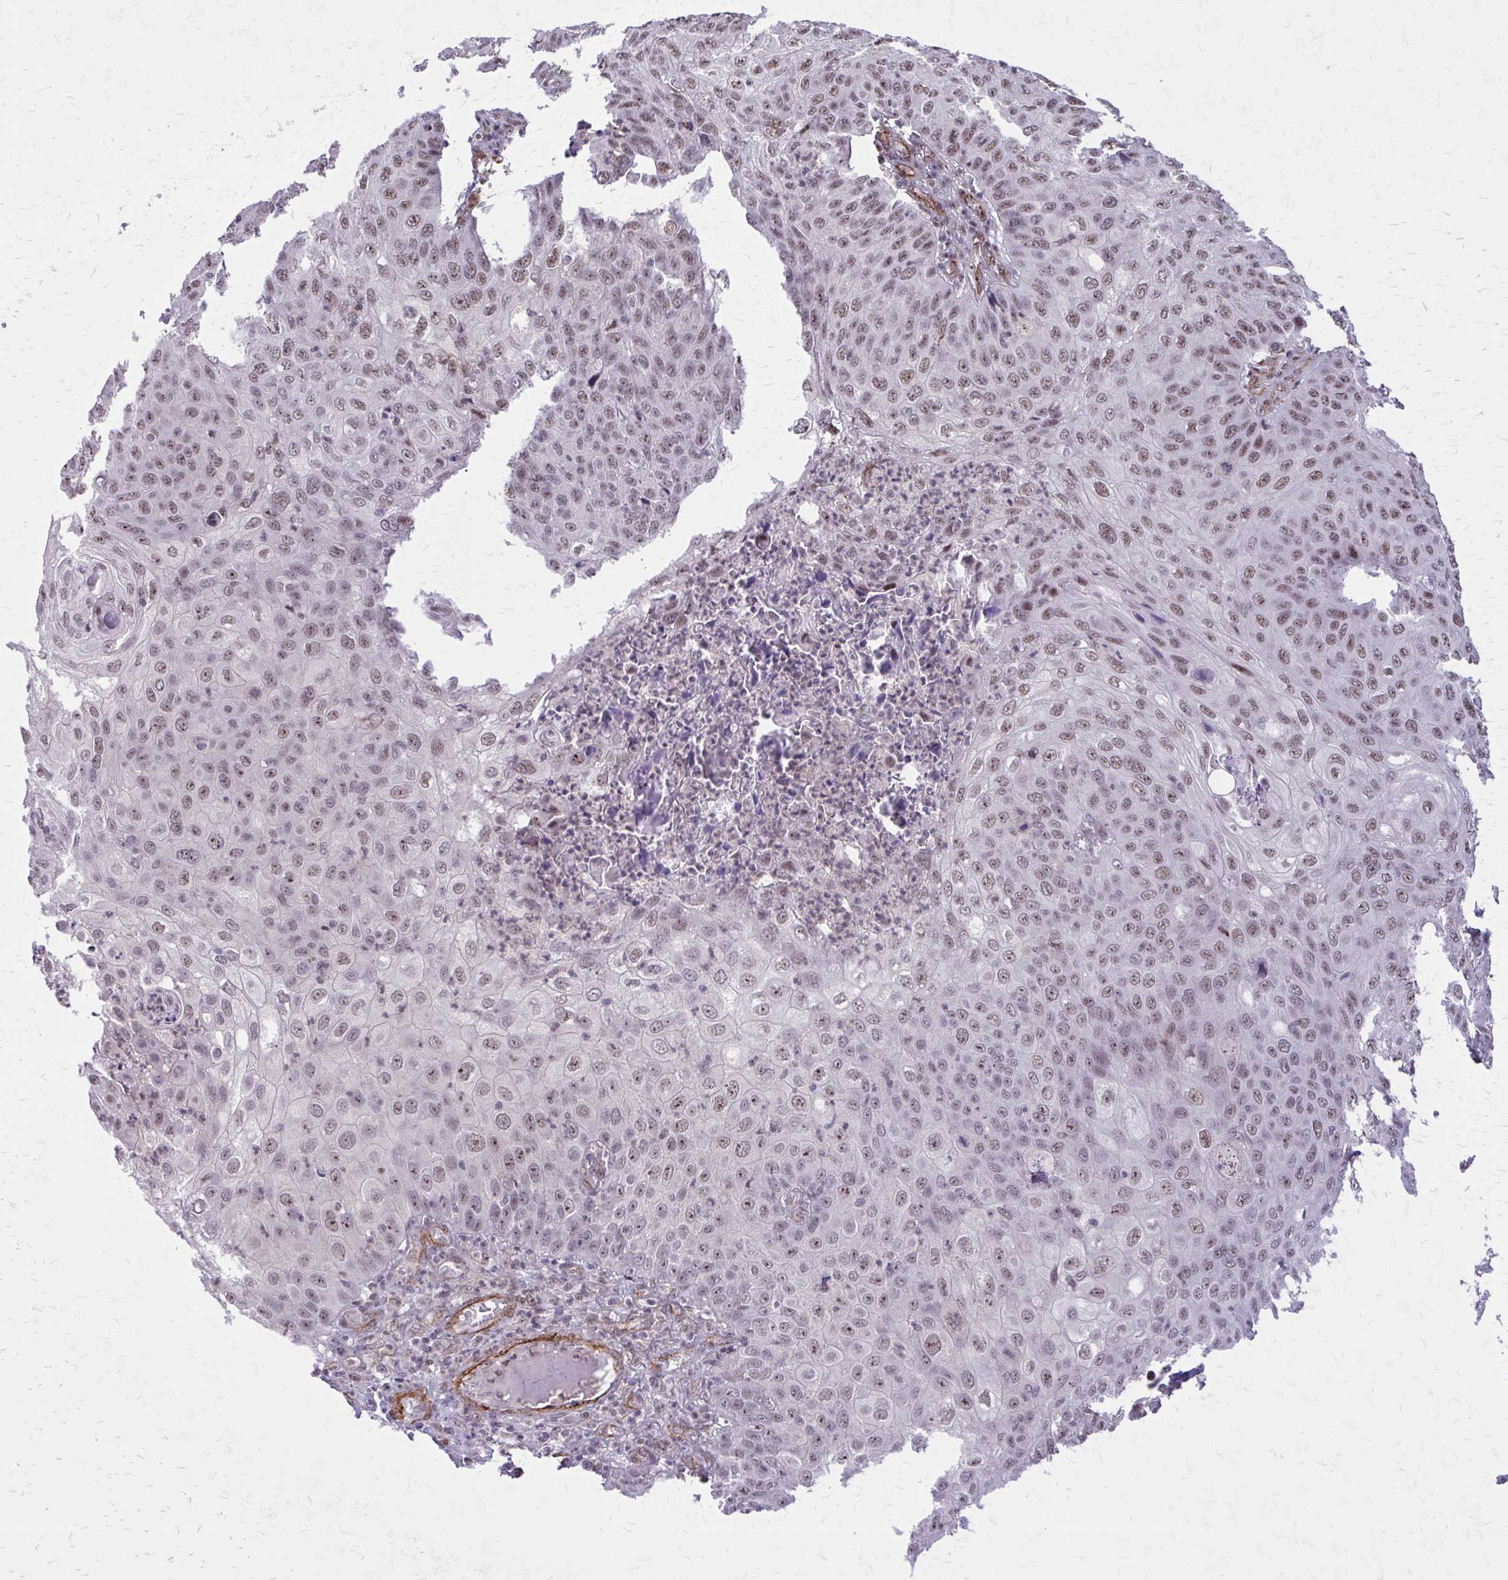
{"staining": {"intensity": "weak", "quantity": ">75%", "location": "nuclear"}, "tissue": "skin cancer", "cell_type": "Tumor cells", "image_type": "cancer", "snomed": [{"axis": "morphology", "description": "Squamous cell carcinoma, NOS"}, {"axis": "topography", "description": "Skin"}], "caption": "Immunohistochemical staining of skin cancer shows weak nuclear protein positivity in about >75% of tumor cells.", "gene": "NRBF2", "patient": {"sex": "male", "age": 87}}